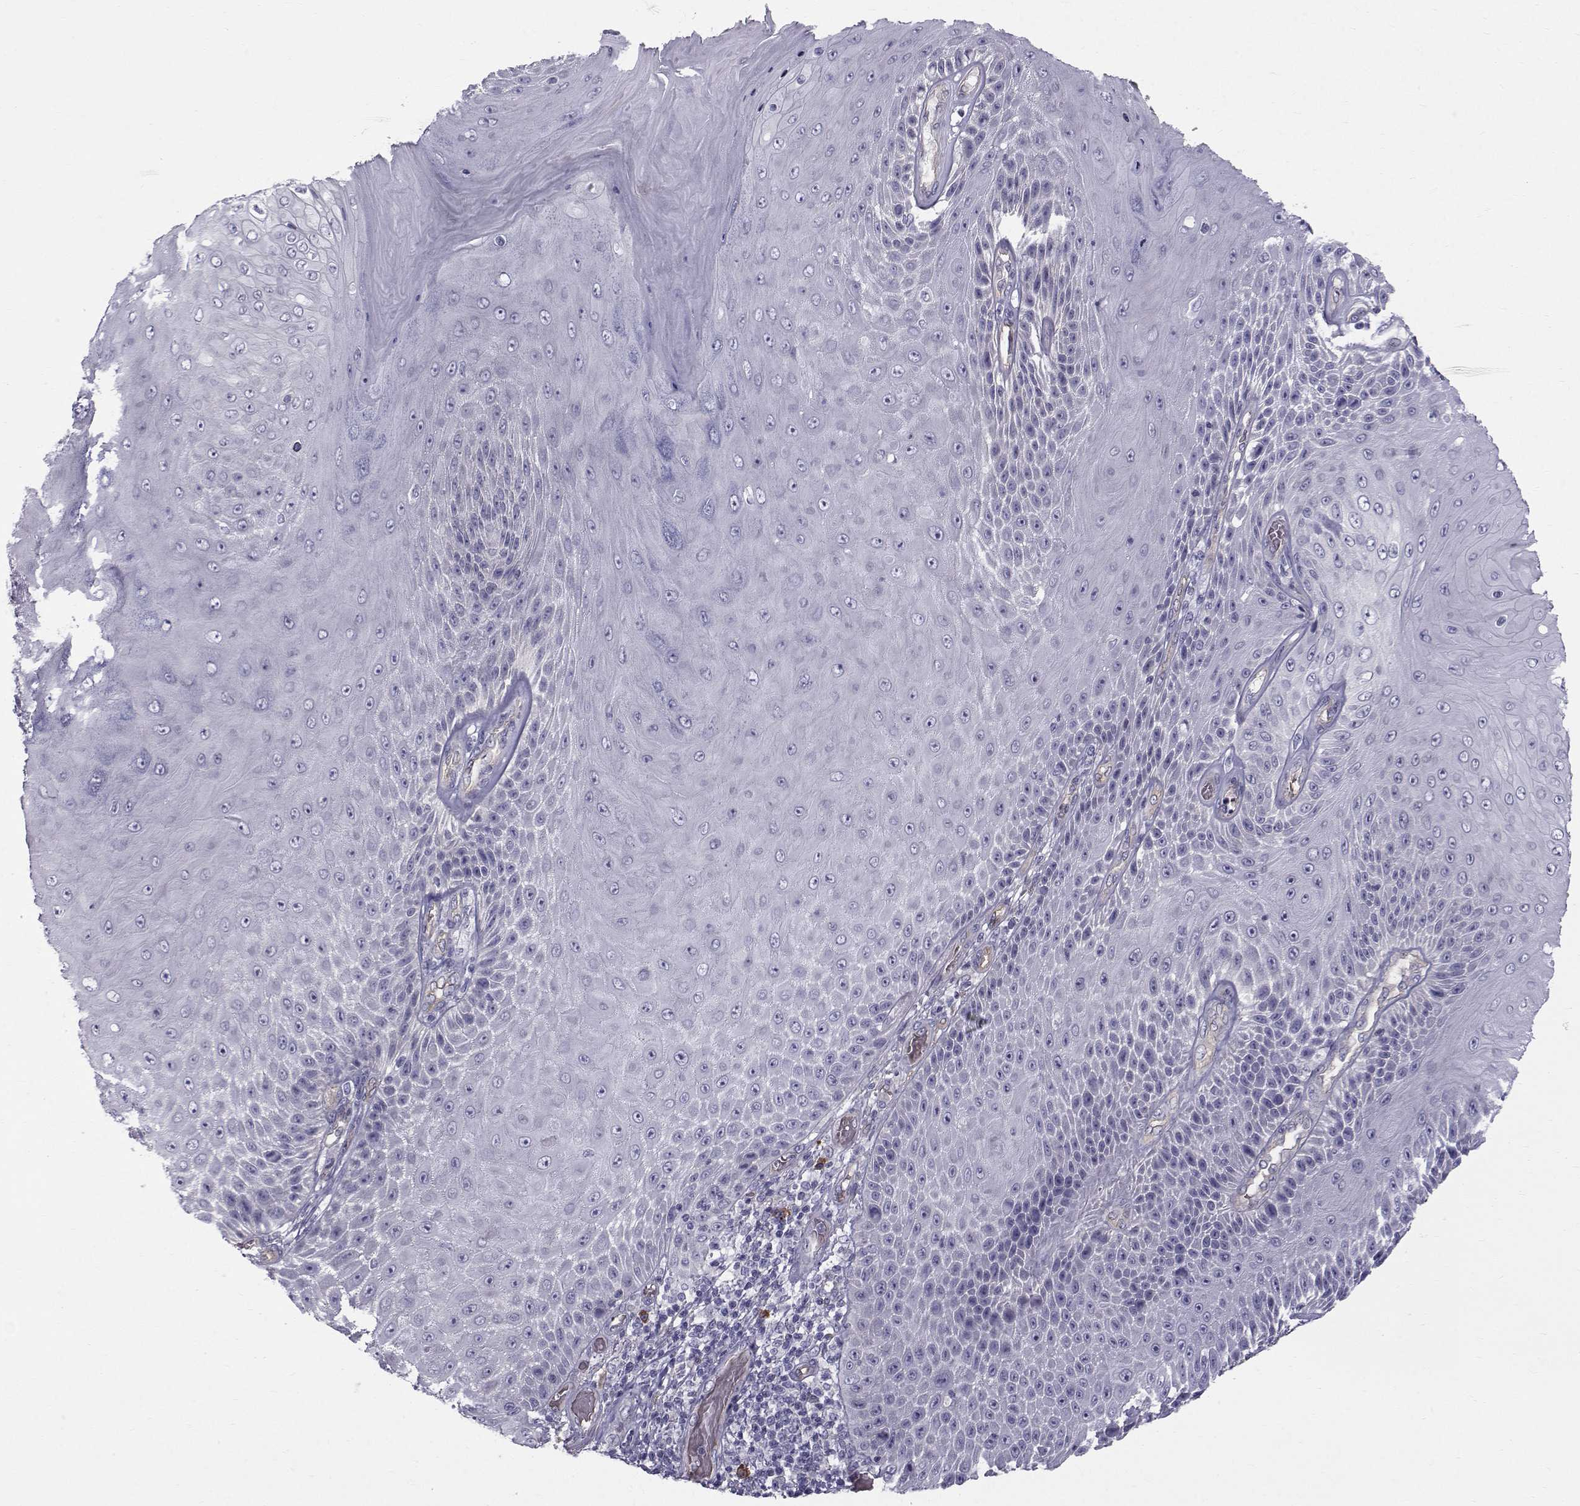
{"staining": {"intensity": "negative", "quantity": "none", "location": "none"}, "tissue": "skin cancer", "cell_type": "Tumor cells", "image_type": "cancer", "snomed": [{"axis": "morphology", "description": "Squamous cell carcinoma, NOS"}, {"axis": "topography", "description": "Skin"}], "caption": "IHC of human skin squamous cell carcinoma displays no staining in tumor cells.", "gene": "QPCT", "patient": {"sex": "male", "age": 62}}